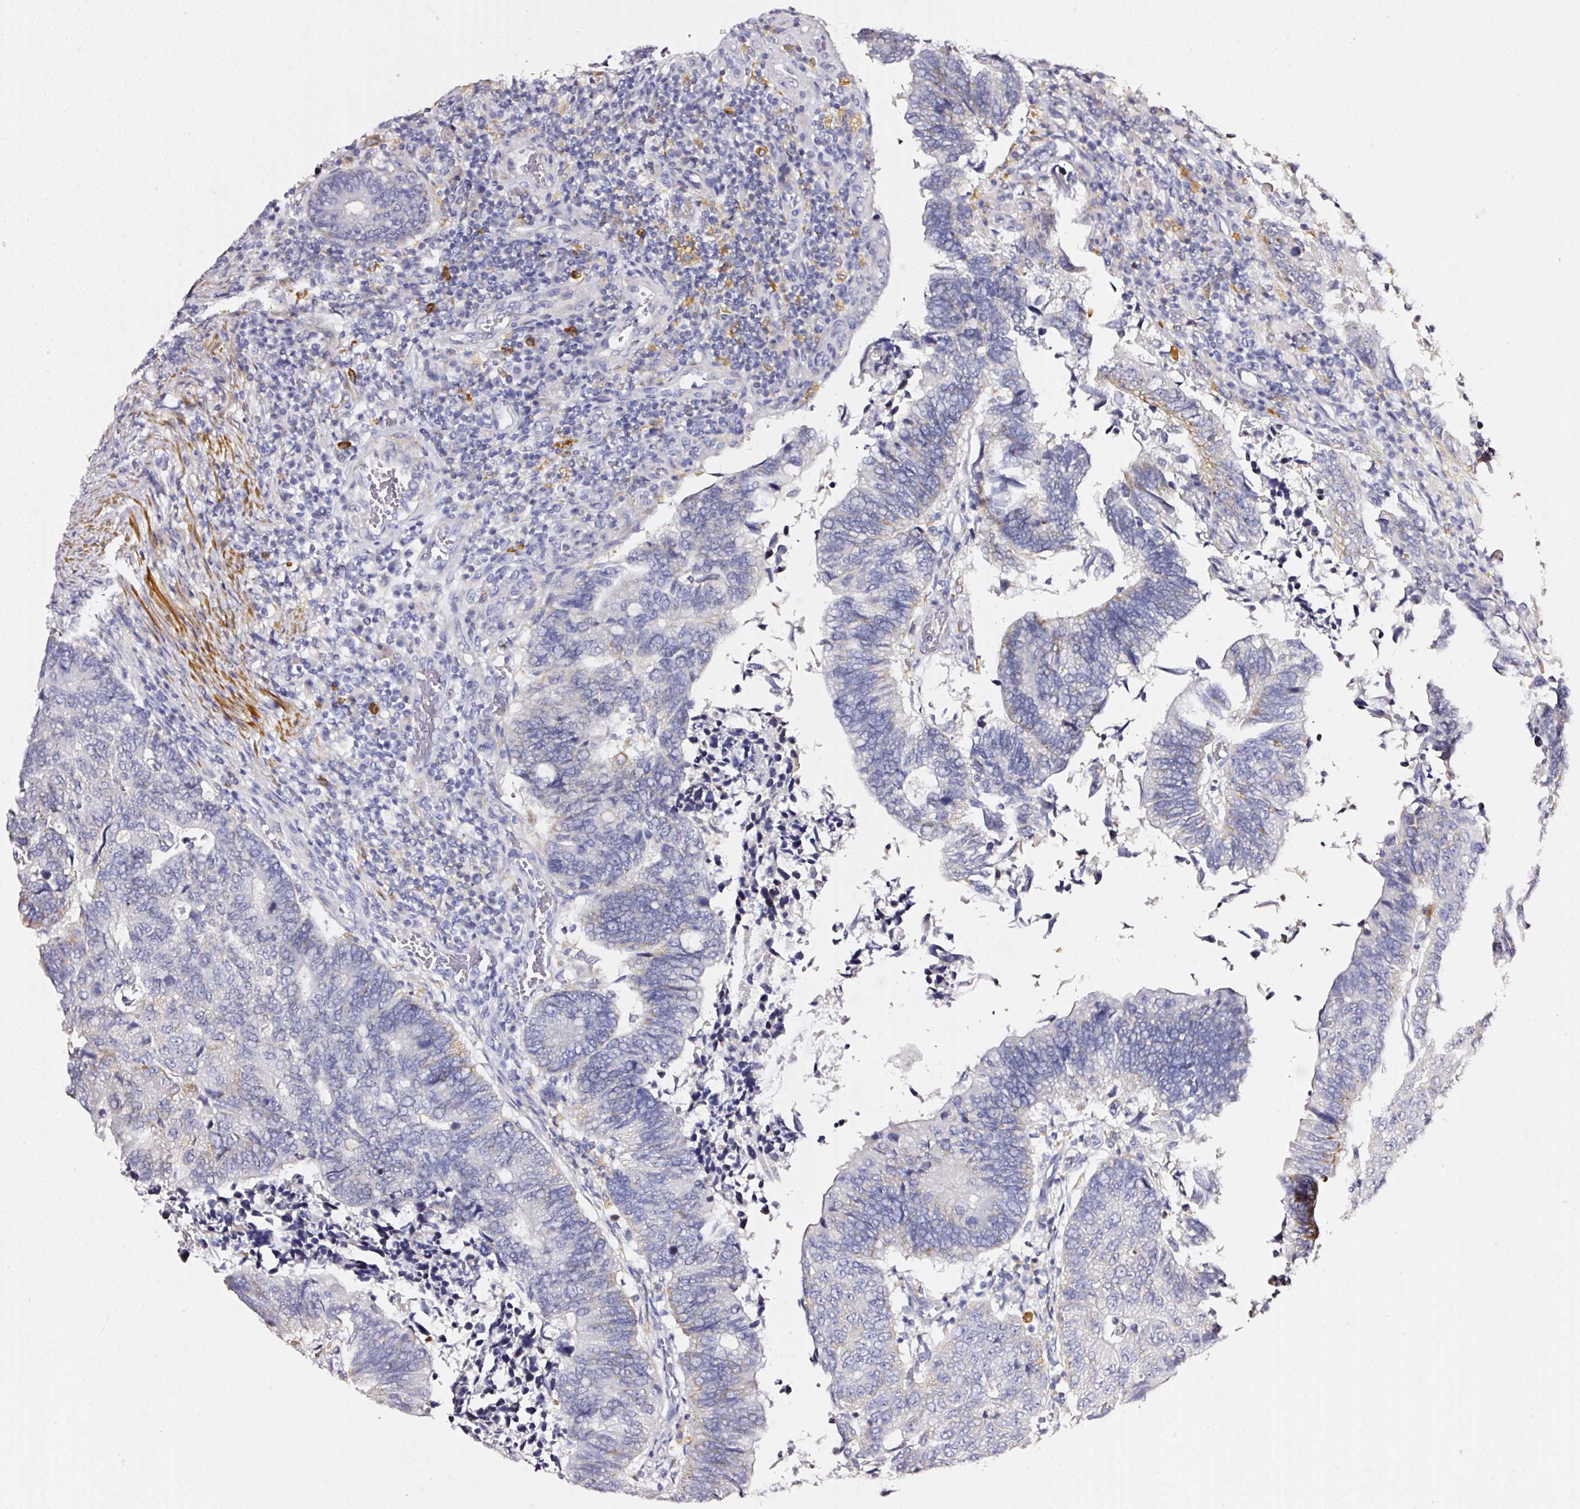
{"staining": {"intensity": "negative", "quantity": "none", "location": "none"}, "tissue": "colorectal cancer", "cell_type": "Tumor cells", "image_type": "cancer", "snomed": [{"axis": "morphology", "description": "Adenocarcinoma, NOS"}, {"axis": "topography", "description": "Colon"}], "caption": "This image is of colorectal adenocarcinoma stained with immunohistochemistry to label a protein in brown with the nuclei are counter-stained blue. There is no expression in tumor cells.", "gene": "CYB561A3", "patient": {"sex": "male", "age": 87}}